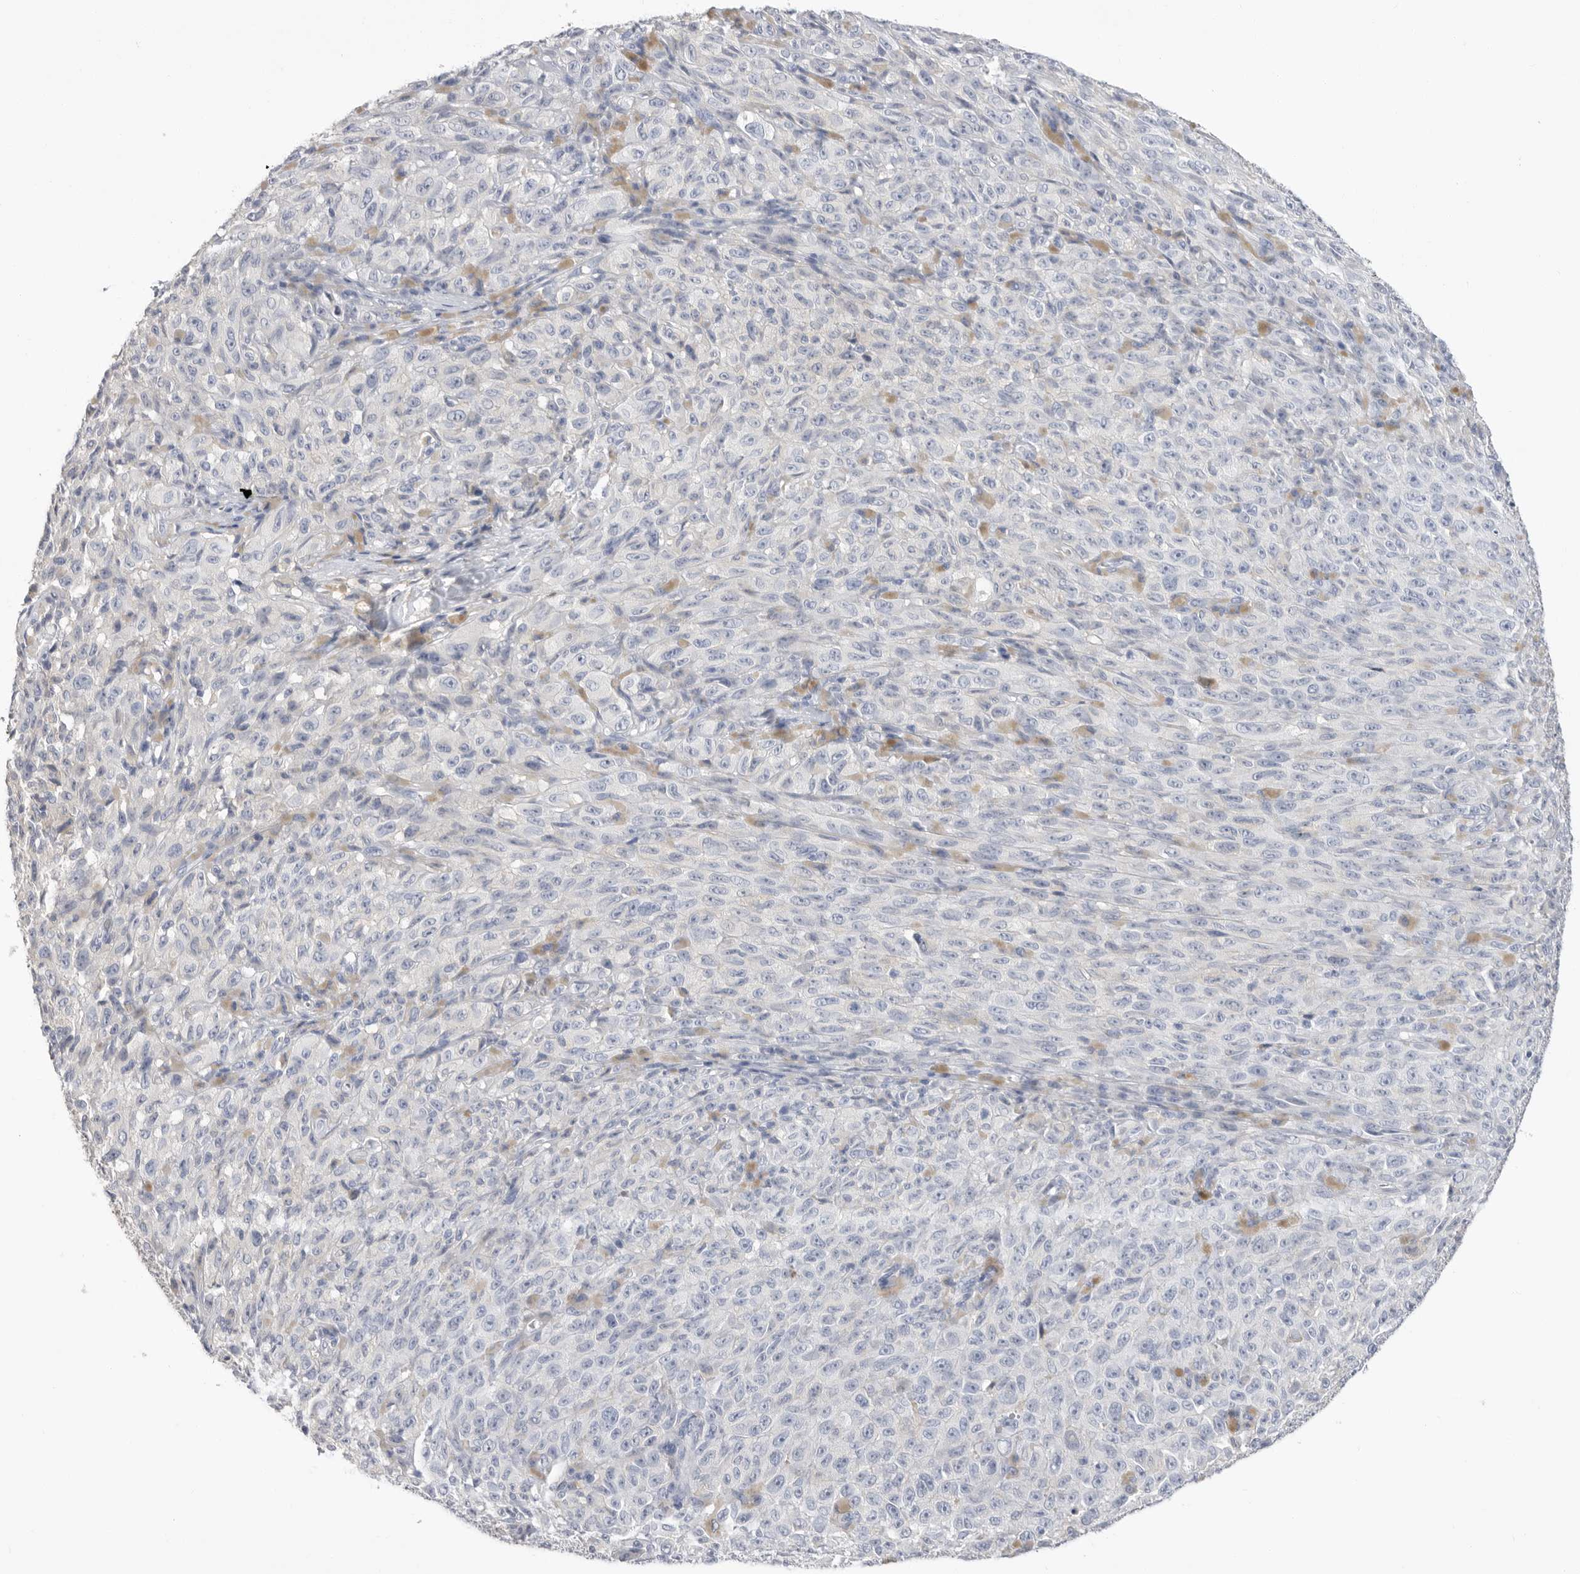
{"staining": {"intensity": "negative", "quantity": "none", "location": "none"}, "tissue": "melanoma", "cell_type": "Tumor cells", "image_type": "cancer", "snomed": [{"axis": "morphology", "description": "Malignant melanoma, NOS"}, {"axis": "topography", "description": "Skin"}], "caption": "An image of human melanoma is negative for staining in tumor cells.", "gene": "APOA2", "patient": {"sex": "female", "age": 82}}